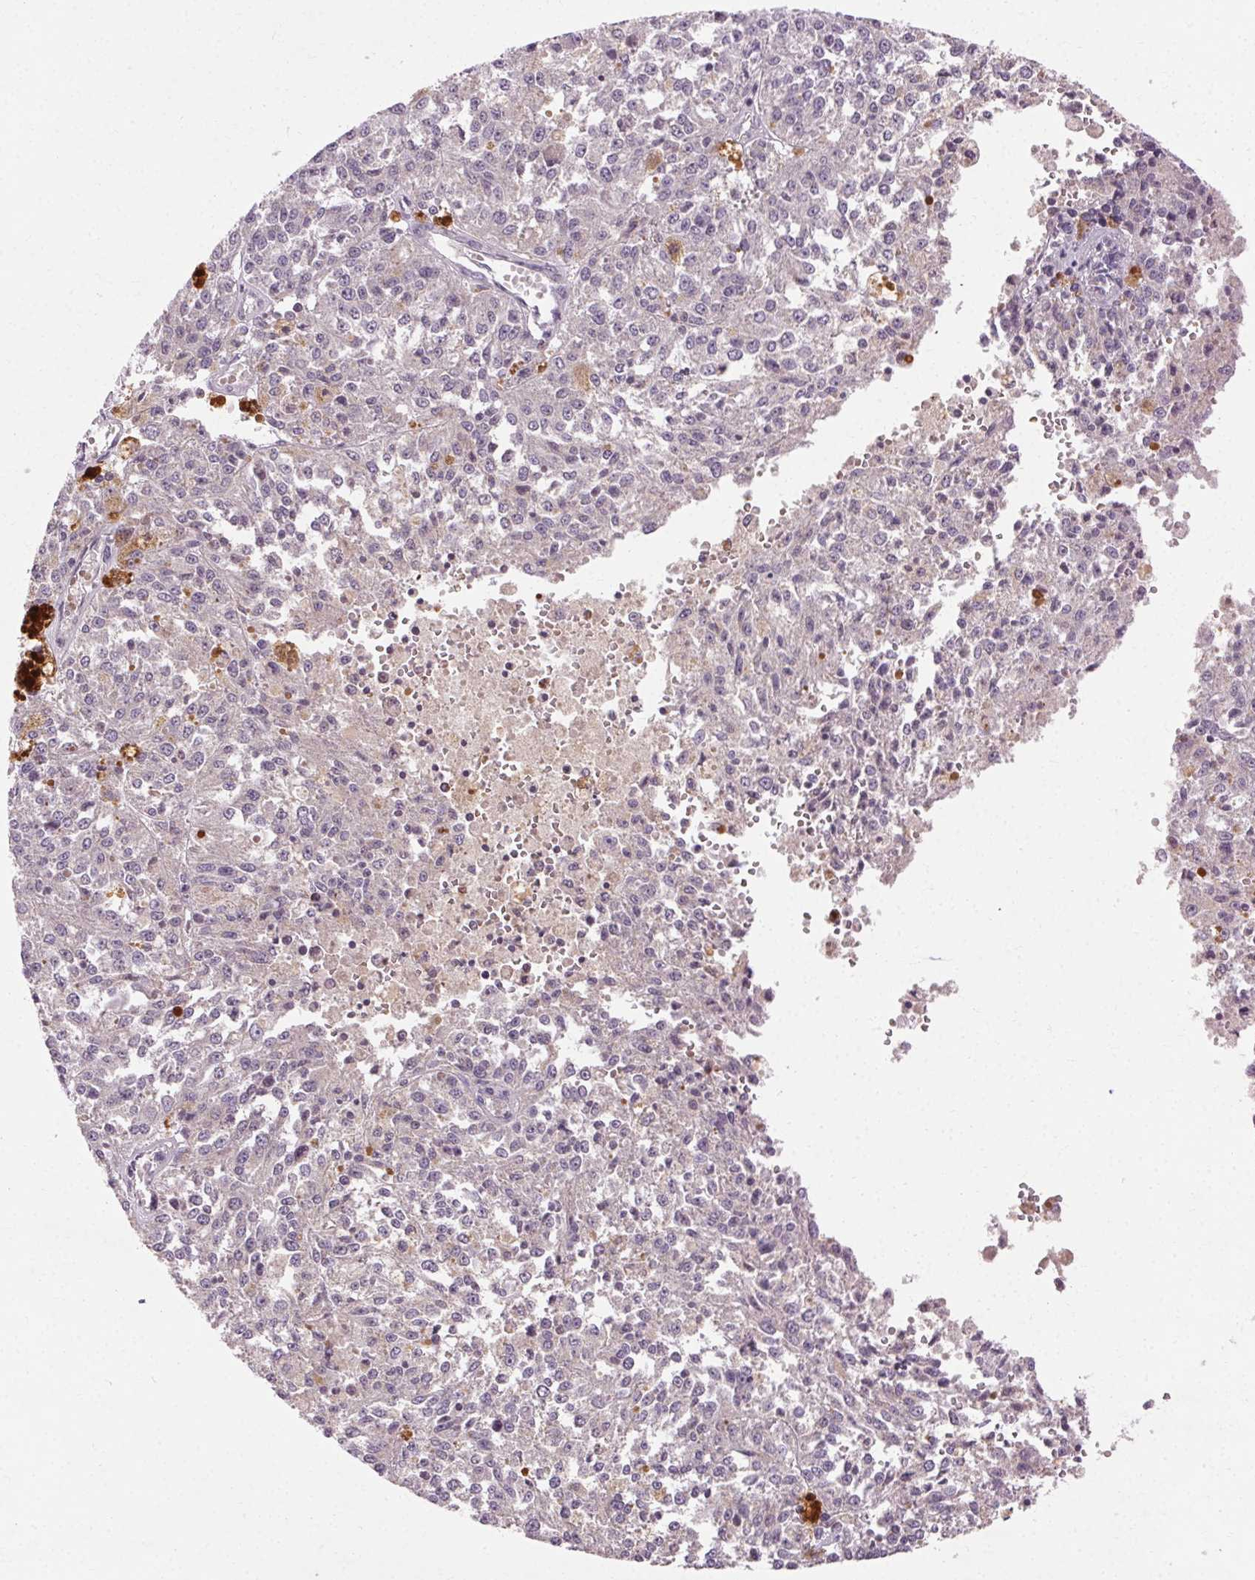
{"staining": {"intensity": "negative", "quantity": "none", "location": "none"}, "tissue": "melanoma", "cell_type": "Tumor cells", "image_type": "cancer", "snomed": [{"axis": "morphology", "description": "Malignant melanoma, Metastatic site"}, {"axis": "topography", "description": "Lymph node"}], "caption": "The histopathology image reveals no staining of tumor cells in malignant melanoma (metastatic site).", "gene": "REP15", "patient": {"sex": "female", "age": 64}}